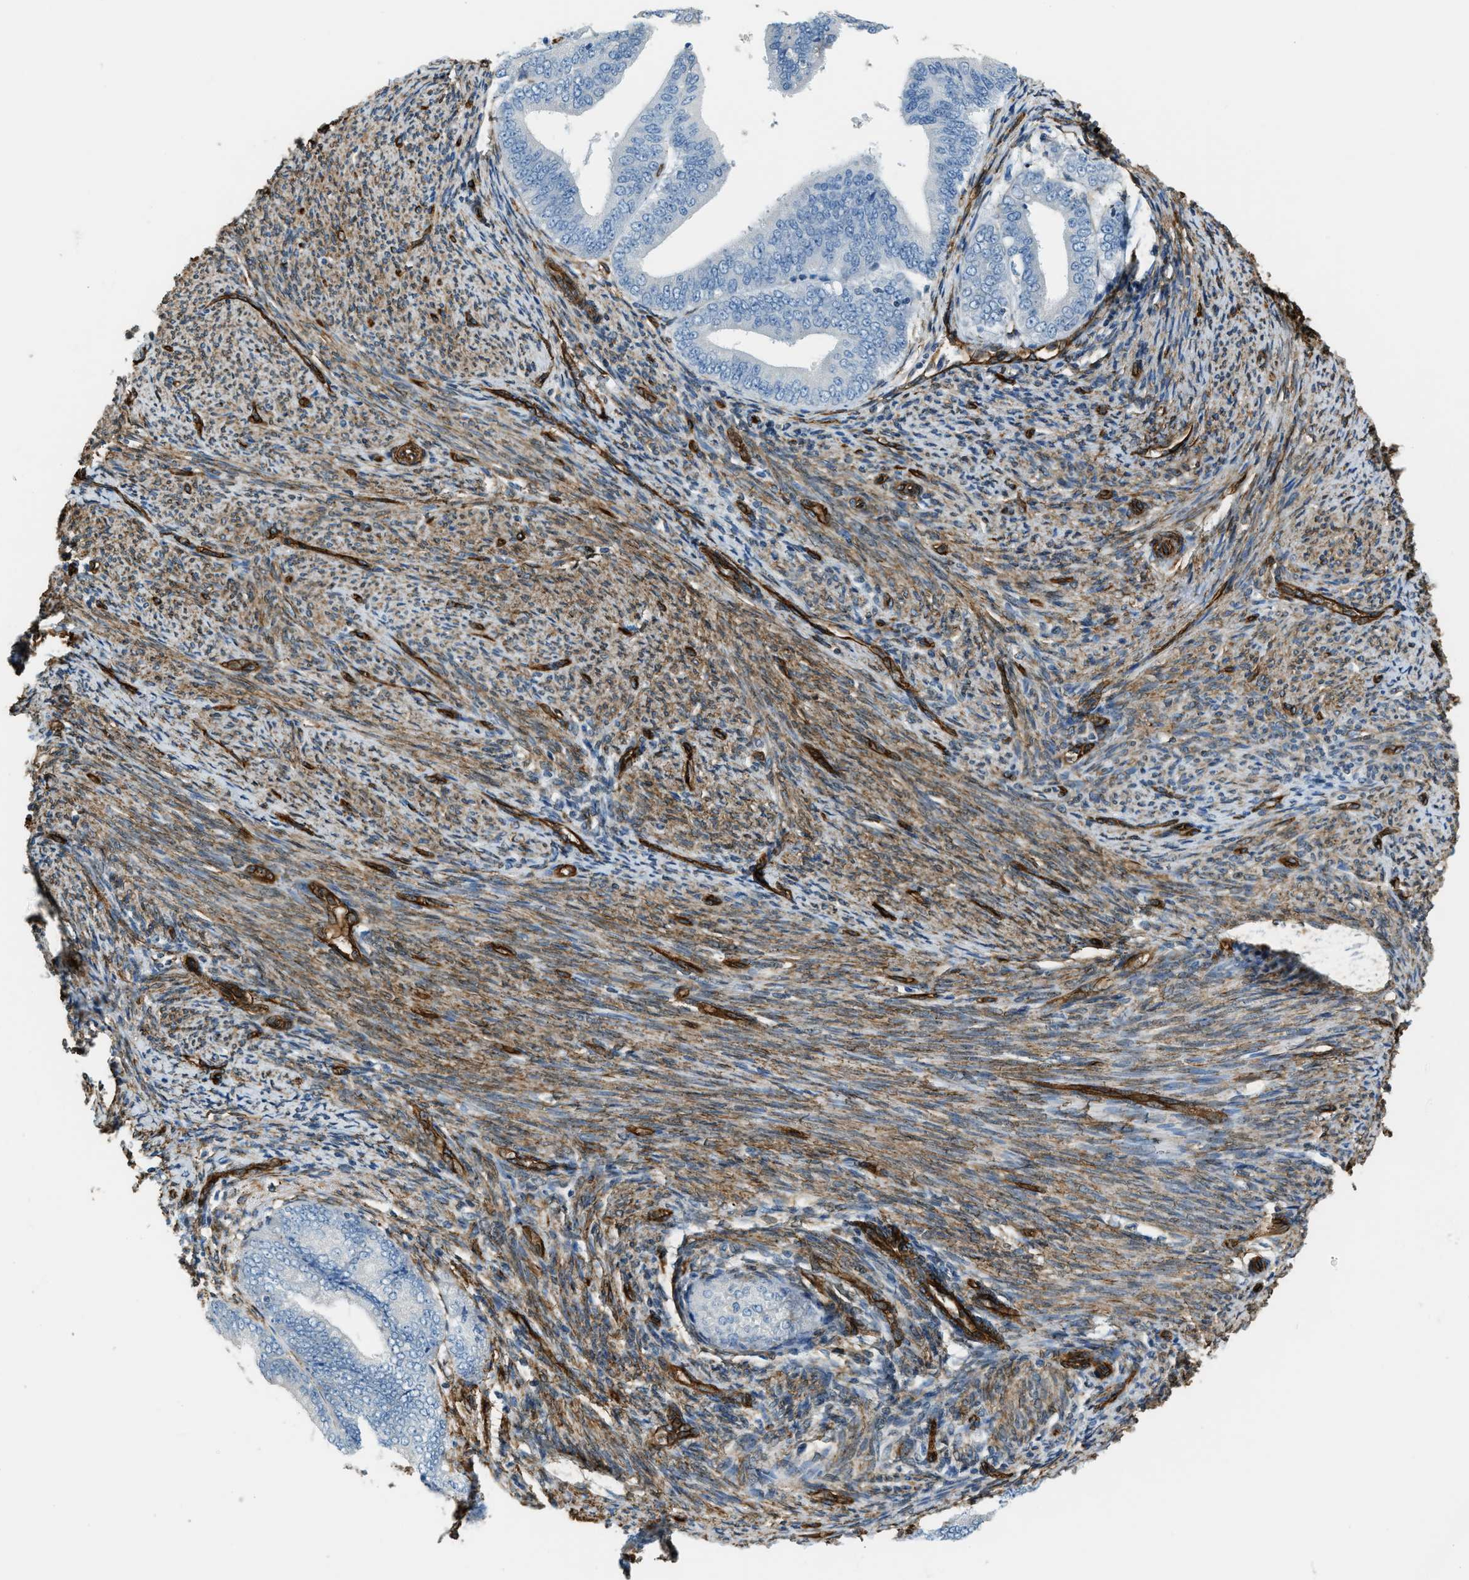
{"staining": {"intensity": "negative", "quantity": "none", "location": "none"}, "tissue": "endometrial cancer", "cell_type": "Tumor cells", "image_type": "cancer", "snomed": [{"axis": "morphology", "description": "Adenocarcinoma, NOS"}, {"axis": "topography", "description": "Endometrium"}], "caption": "DAB (3,3'-diaminobenzidine) immunohistochemical staining of human endometrial cancer (adenocarcinoma) displays no significant staining in tumor cells.", "gene": "TMEM43", "patient": {"sex": "female", "age": 63}}